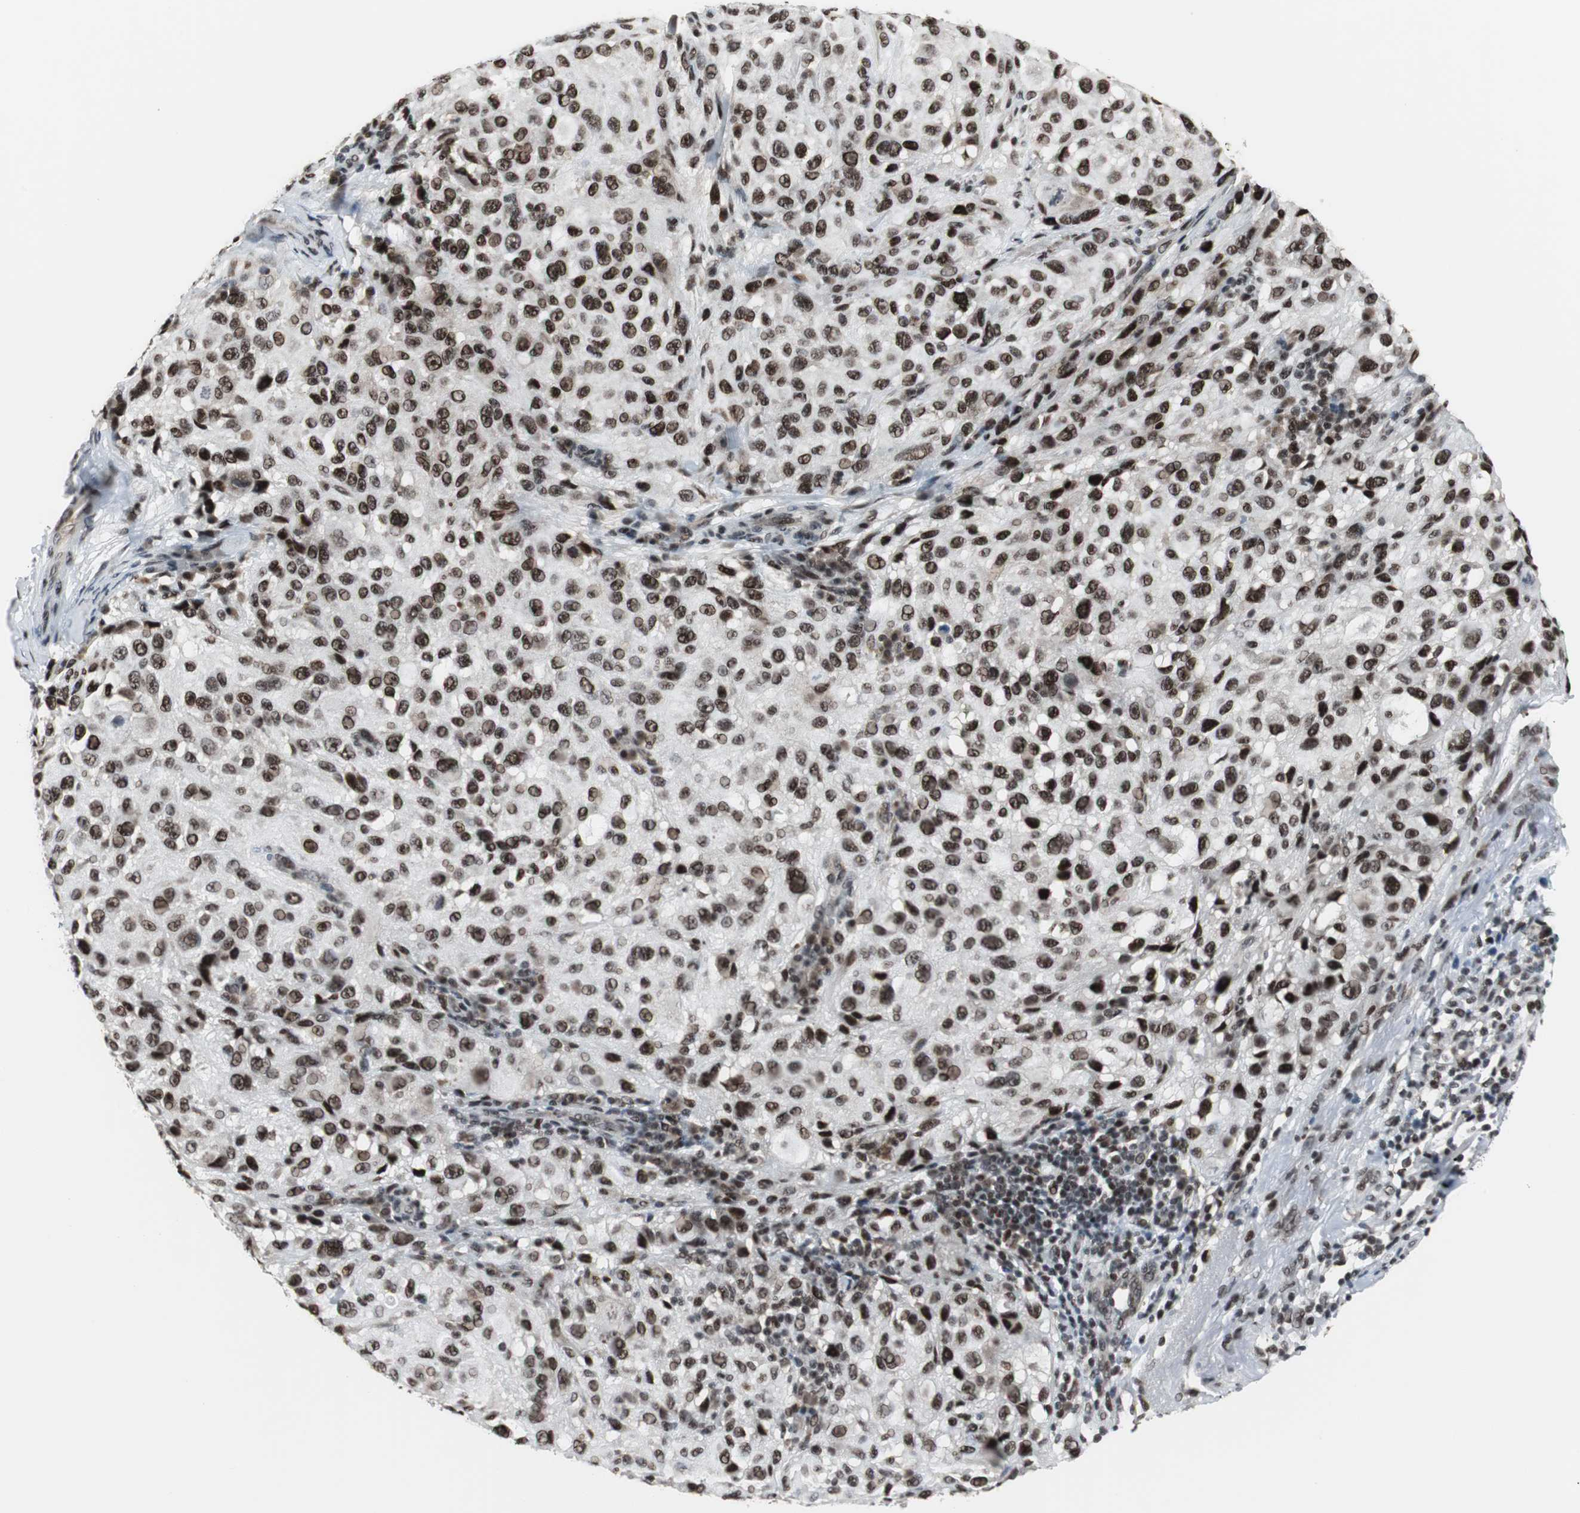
{"staining": {"intensity": "strong", "quantity": ">75%", "location": "nuclear"}, "tissue": "melanoma", "cell_type": "Tumor cells", "image_type": "cancer", "snomed": [{"axis": "morphology", "description": "Necrosis, NOS"}, {"axis": "morphology", "description": "Malignant melanoma, NOS"}, {"axis": "topography", "description": "Skin"}], "caption": "High-power microscopy captured an immunohistochemistry (IHC) image of malignant melanoma, revealing strong nuclear staining in approximately >75% of tumor cells.", "gene": "CDK9", "patient": {"sex": "female", "age": 87}}